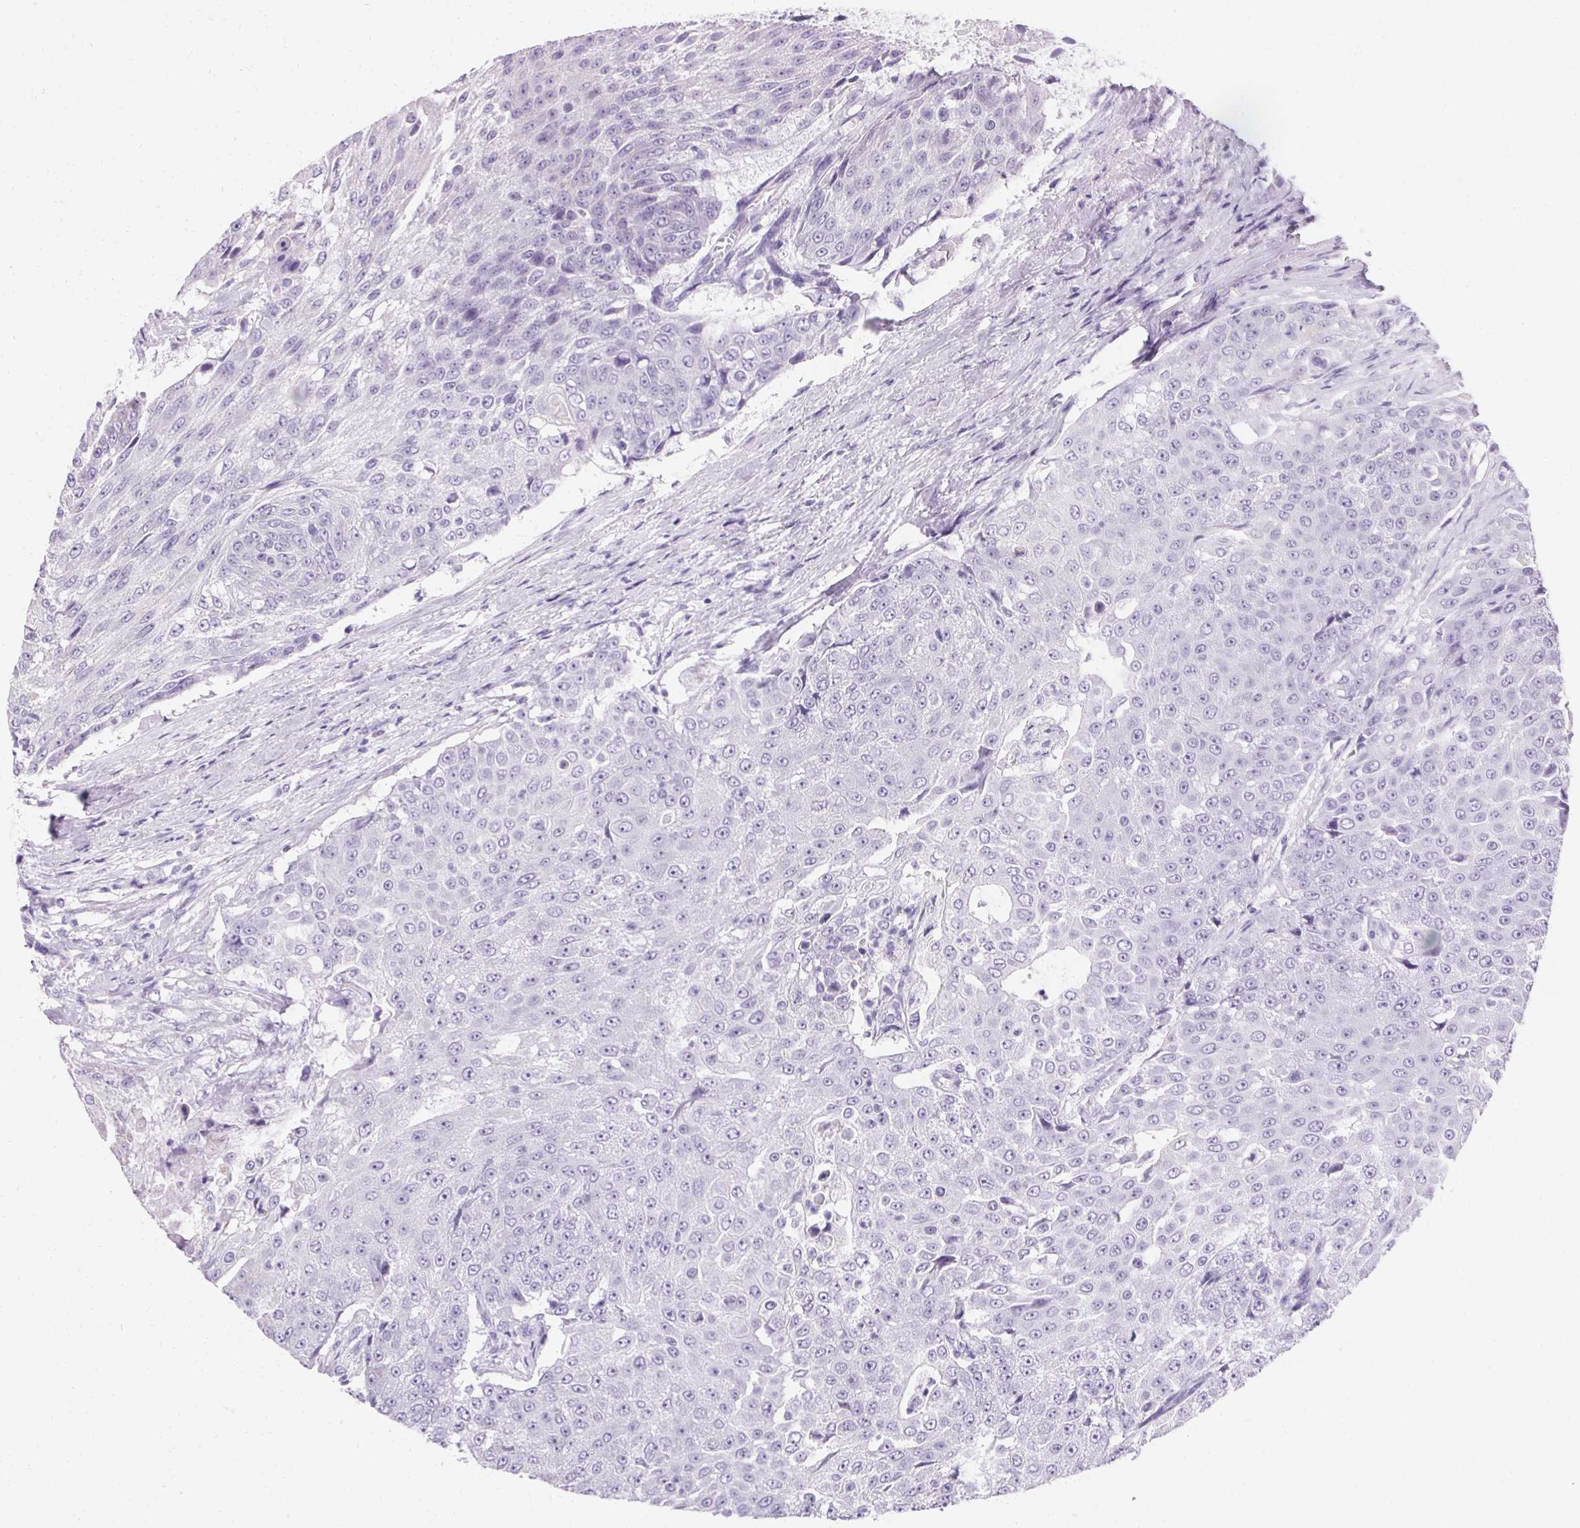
{"staining": {"intensity": "negative", "quantity": "none", "location": "none"}, "tissue": "urothelial cancer", "cell_type": "Tumor cells", "image_type": "cancer", "snomed": [{"axis": "morphology", "description": "Urothelial carcinoma, High grade"}, {"axis": "topography", "description": "Urinary bladder"}], "caption": "Protein analysis of high-grade urothelial carcinoma reveals no significant positivity in tumor cells. Brightfield microscopy of immunohistochemistry stained with DAB (3,3'-diaminobenzidine) (brown) and hematoxylin (blue), captured at high magnification.", "gene": "ASGR2", "patient": {"sex": "female", "age": 63}}